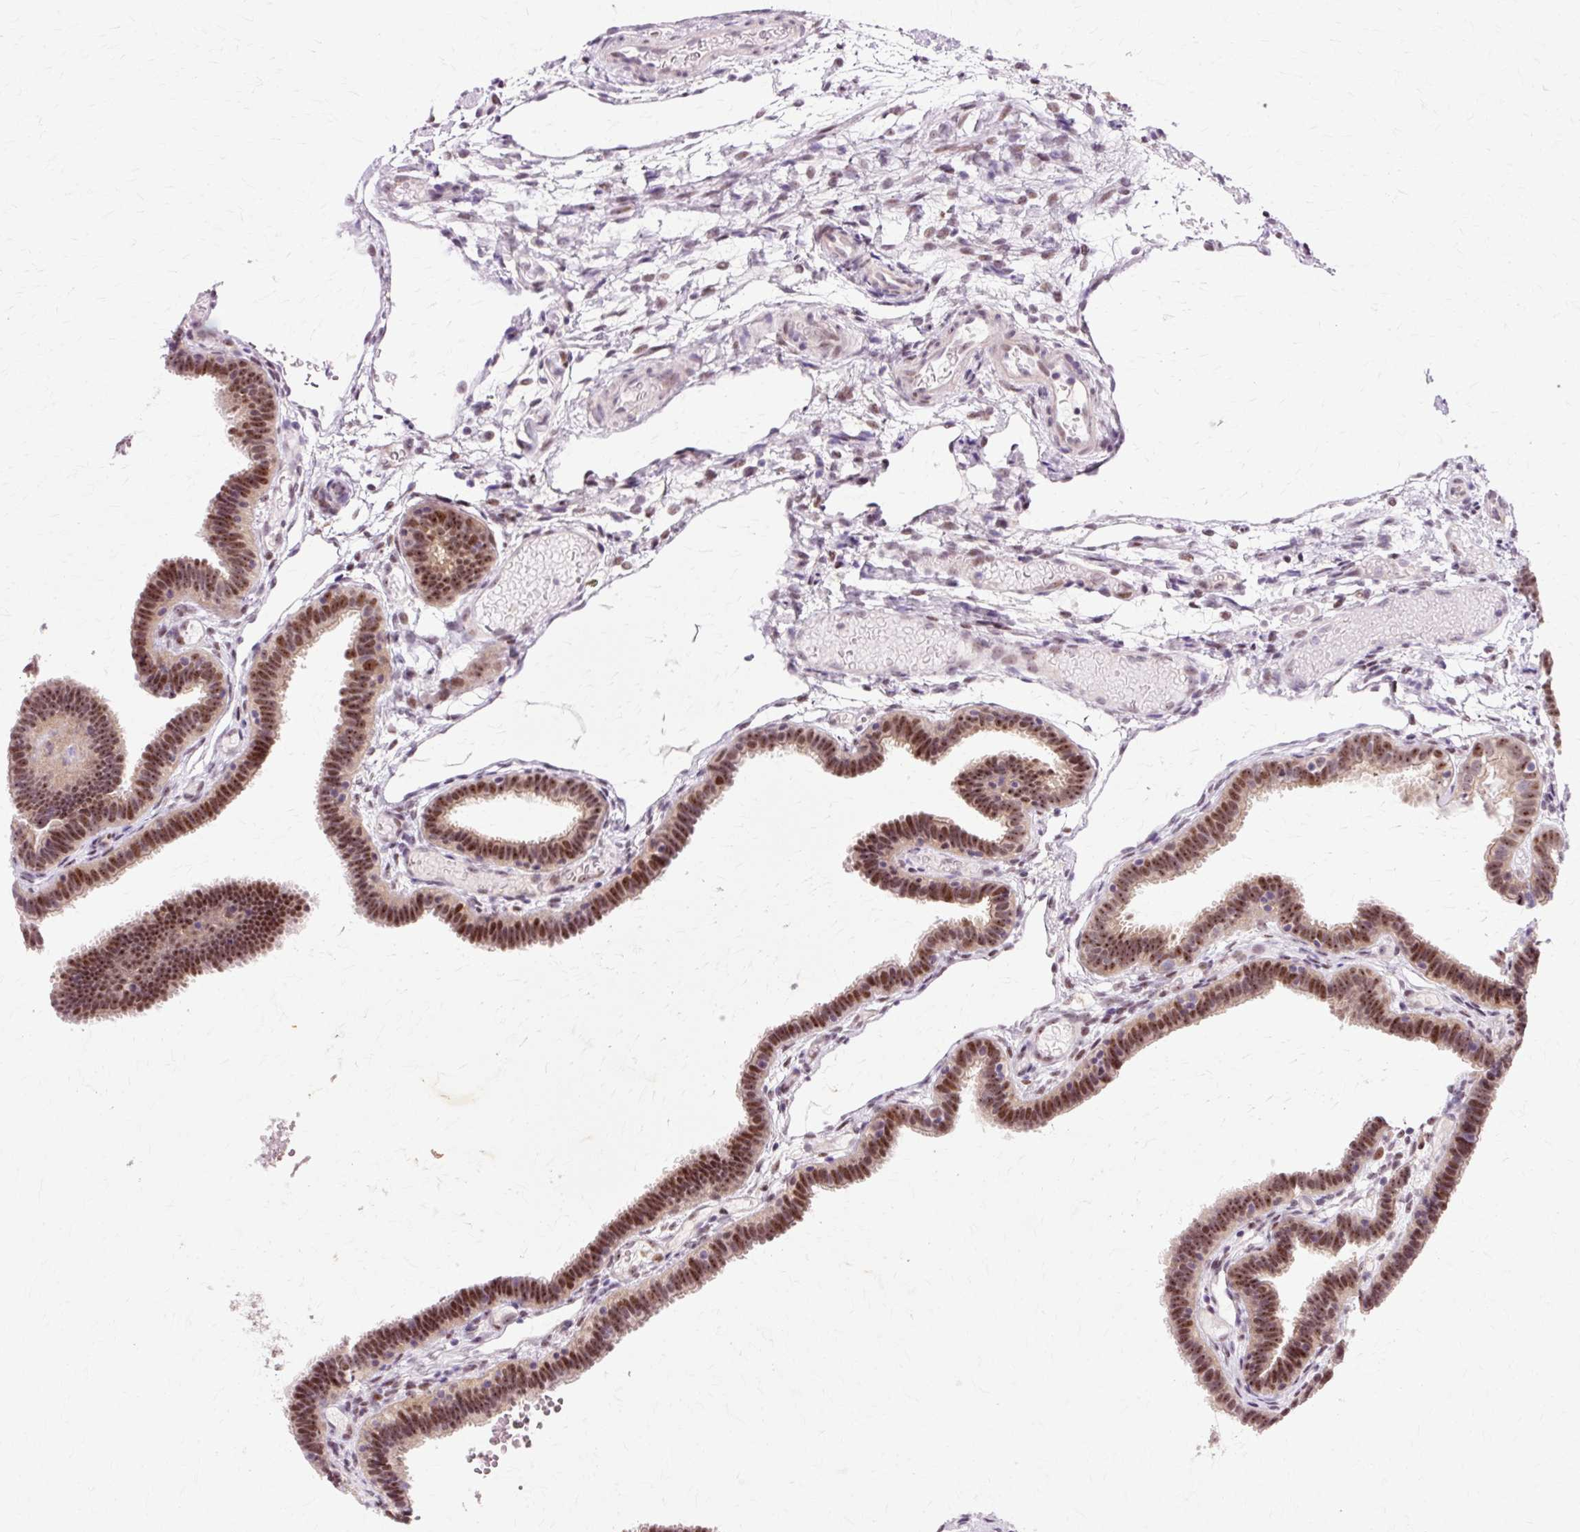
{"staining": {"intensity": "strong", "quantity": ">75%", "location": "cytoplasmic/membranous,nuclear"}, "tissue": "fallopian tube", "cell_type": "Glandular cells", "image_type": "normal", "snomed": [{"axis": "morphology", "description": "Normal tissue, NOS"}, {"axis": "topography", "description": "Fallopian tube"}], "caption": "DAB (3,3'-diaminobenzidine) immunohistochemical staining of normal human fallopian tube demonstrates strong cytoplasmic/membranous,nuclear protein staining in about >75% of glandular cells. (DAB (3,3'-diaminobenzidine) IHC, brown staining for protein, blue staining for nuclei).", "gene": "MACROD2", "patient": {"sex": "female", "age": 37}}